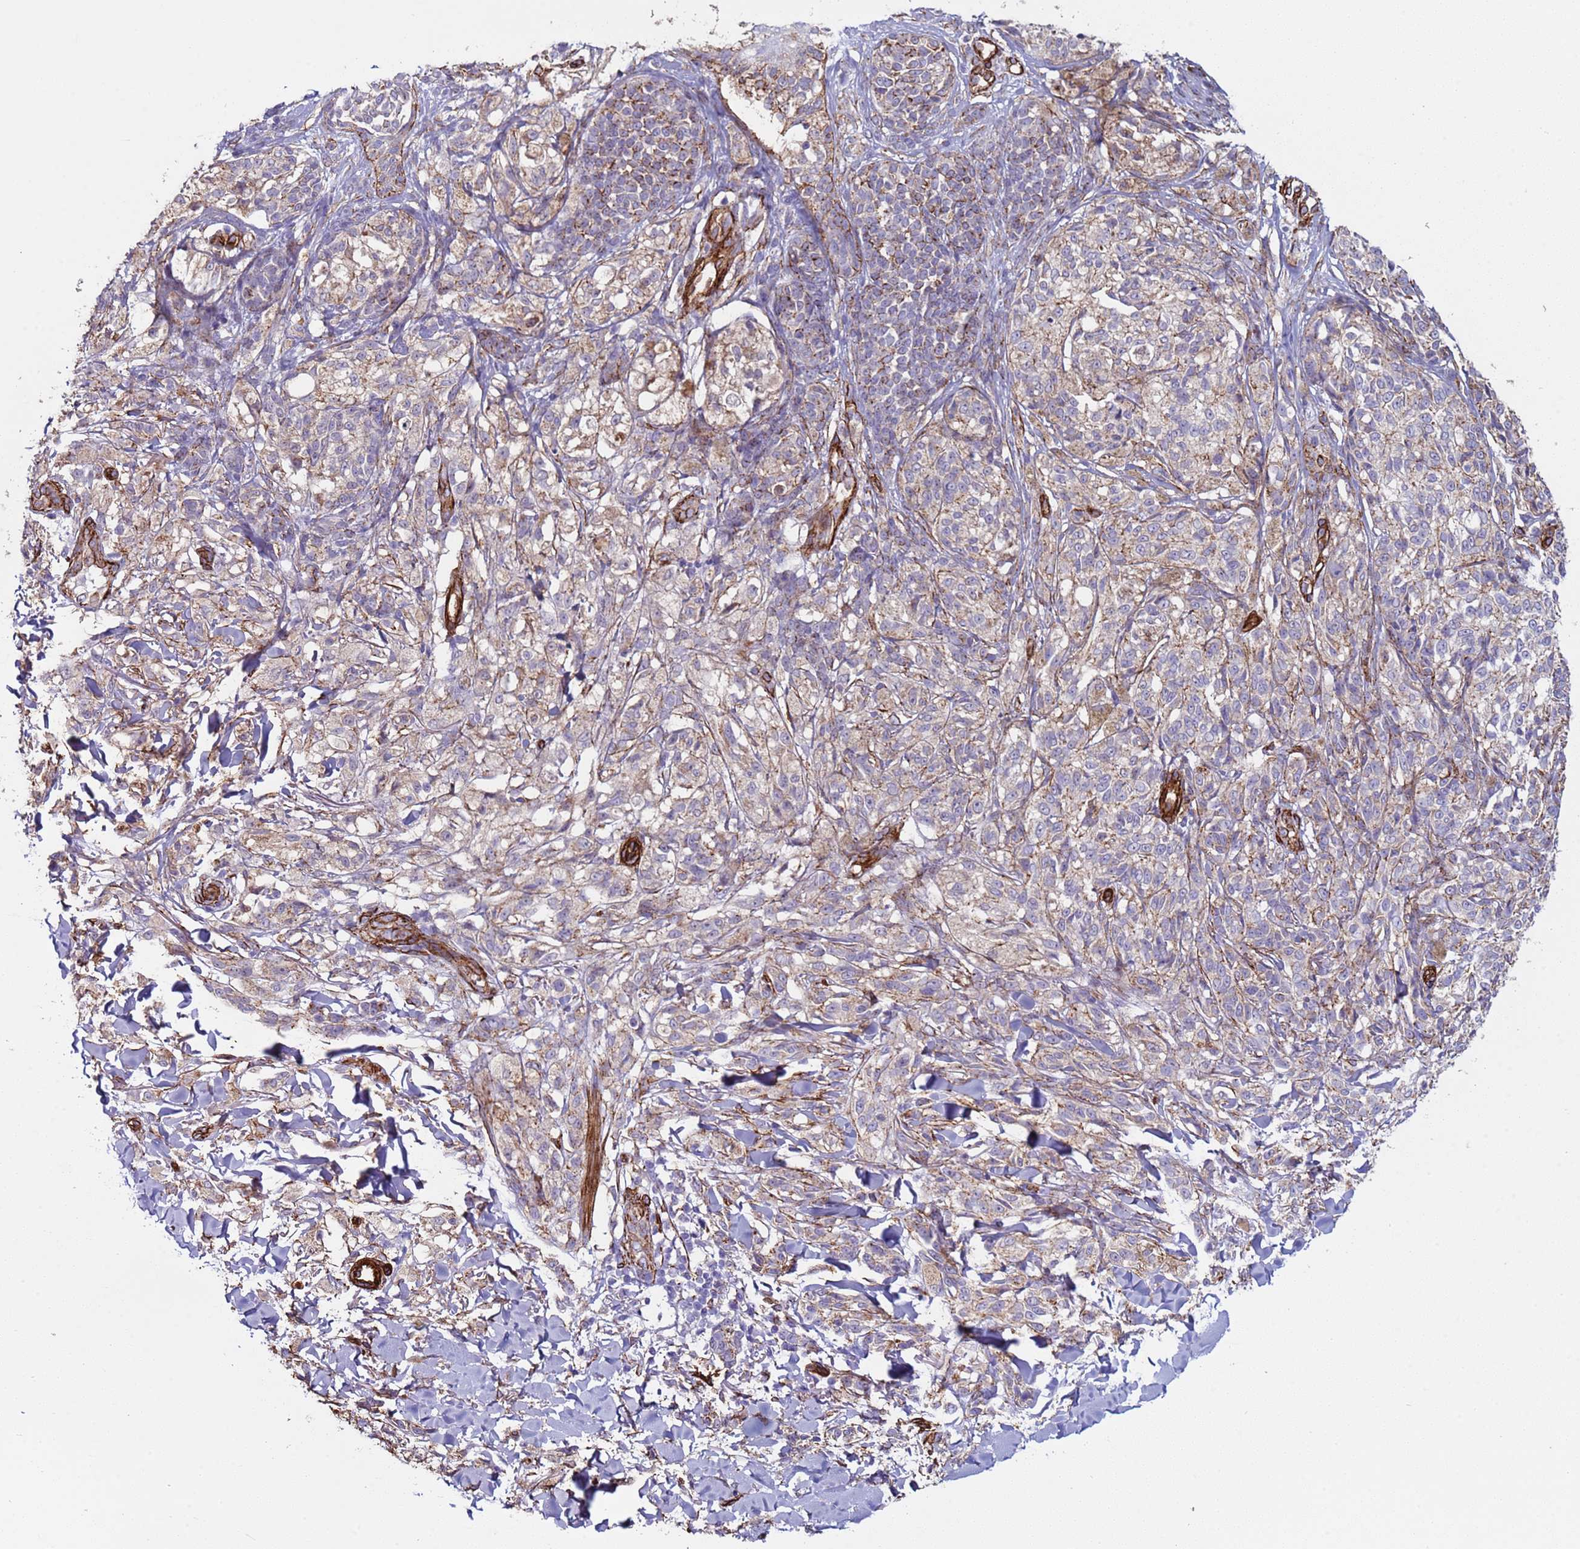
{"staining": {"intensity": "weak", "quantity": "25%-75%", "location": "cytoplasmic/membranous"}, "tissue": "melanoma", "cell_type": "Tumor cells", "image_type": "cancer", "snomed": [{"axis": "morphology", "description": "Malignant melanoma, NOS"}, {"axis": "topography", "description": "Skin of upper extremity"}], "caption": "Tumor cells exhibit low levels of weak cytoplasmic/membranous expression in approximately 25%-75% of cells in human melanoma.", "gene": "GASK1A", "patient": {"sex": "male", "age": 40}}